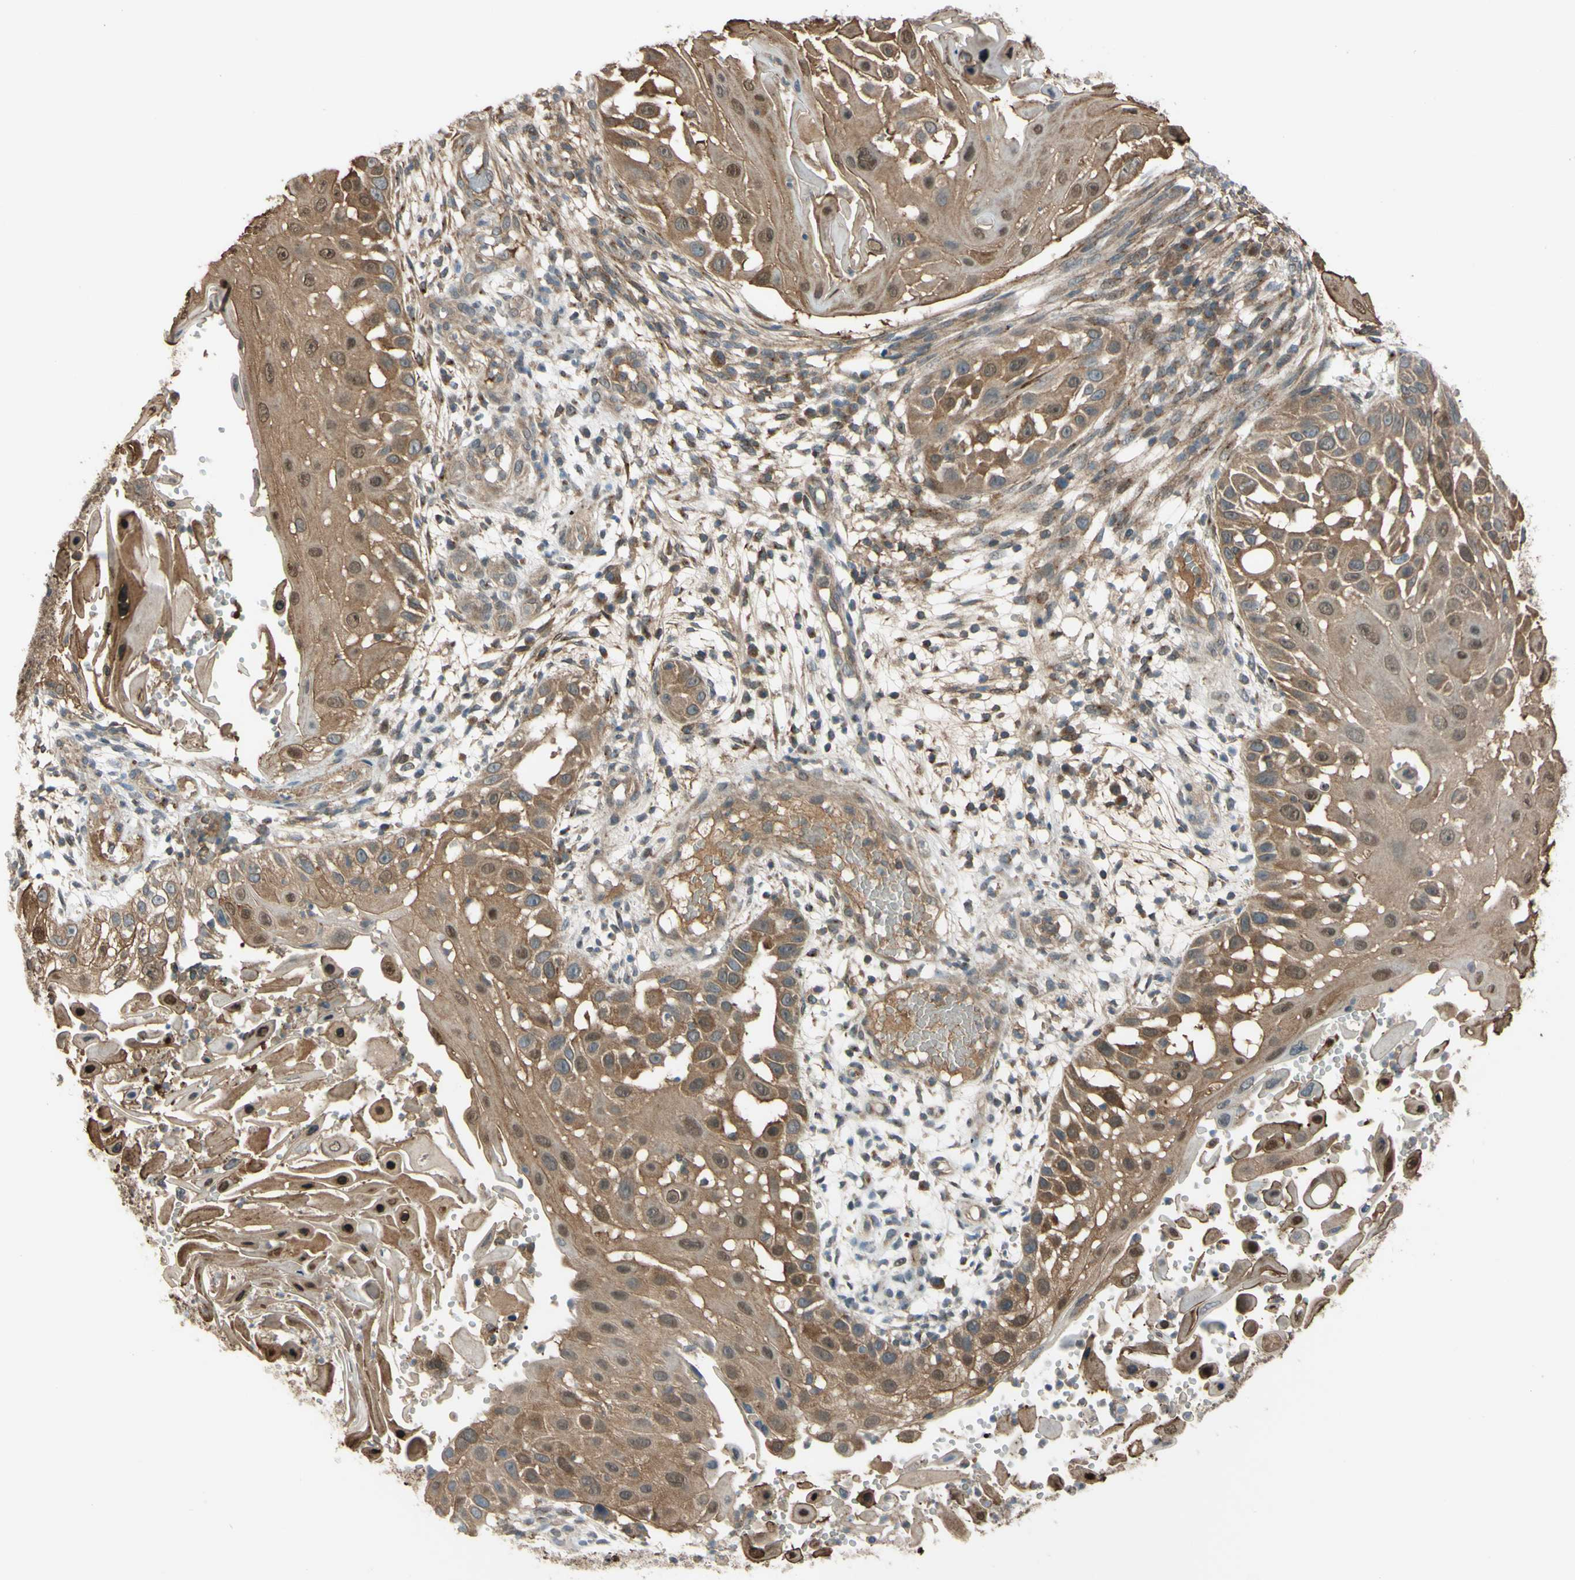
{"staining": {"intensity": "weak", "quantity": ">75%", "location": "cytoplasmic/membranous,nuclear"}, "tissue": "skin cancer", "cell_type": "Tumor cells", "image_type": "cancer", "snomed": [{"axis": "morphology", "description": "Squamous cell carcinoma, NOS"}, {"axis": "topography", "description": "Skin"}], "caption": "Protein staining of skin cancer tissue shows weak cytoplasmic/membranous and nuclear positivity in approximately >75% of tumor cells.", "gene": "FLII", "patient": {"sex": "female", "age": 44}}